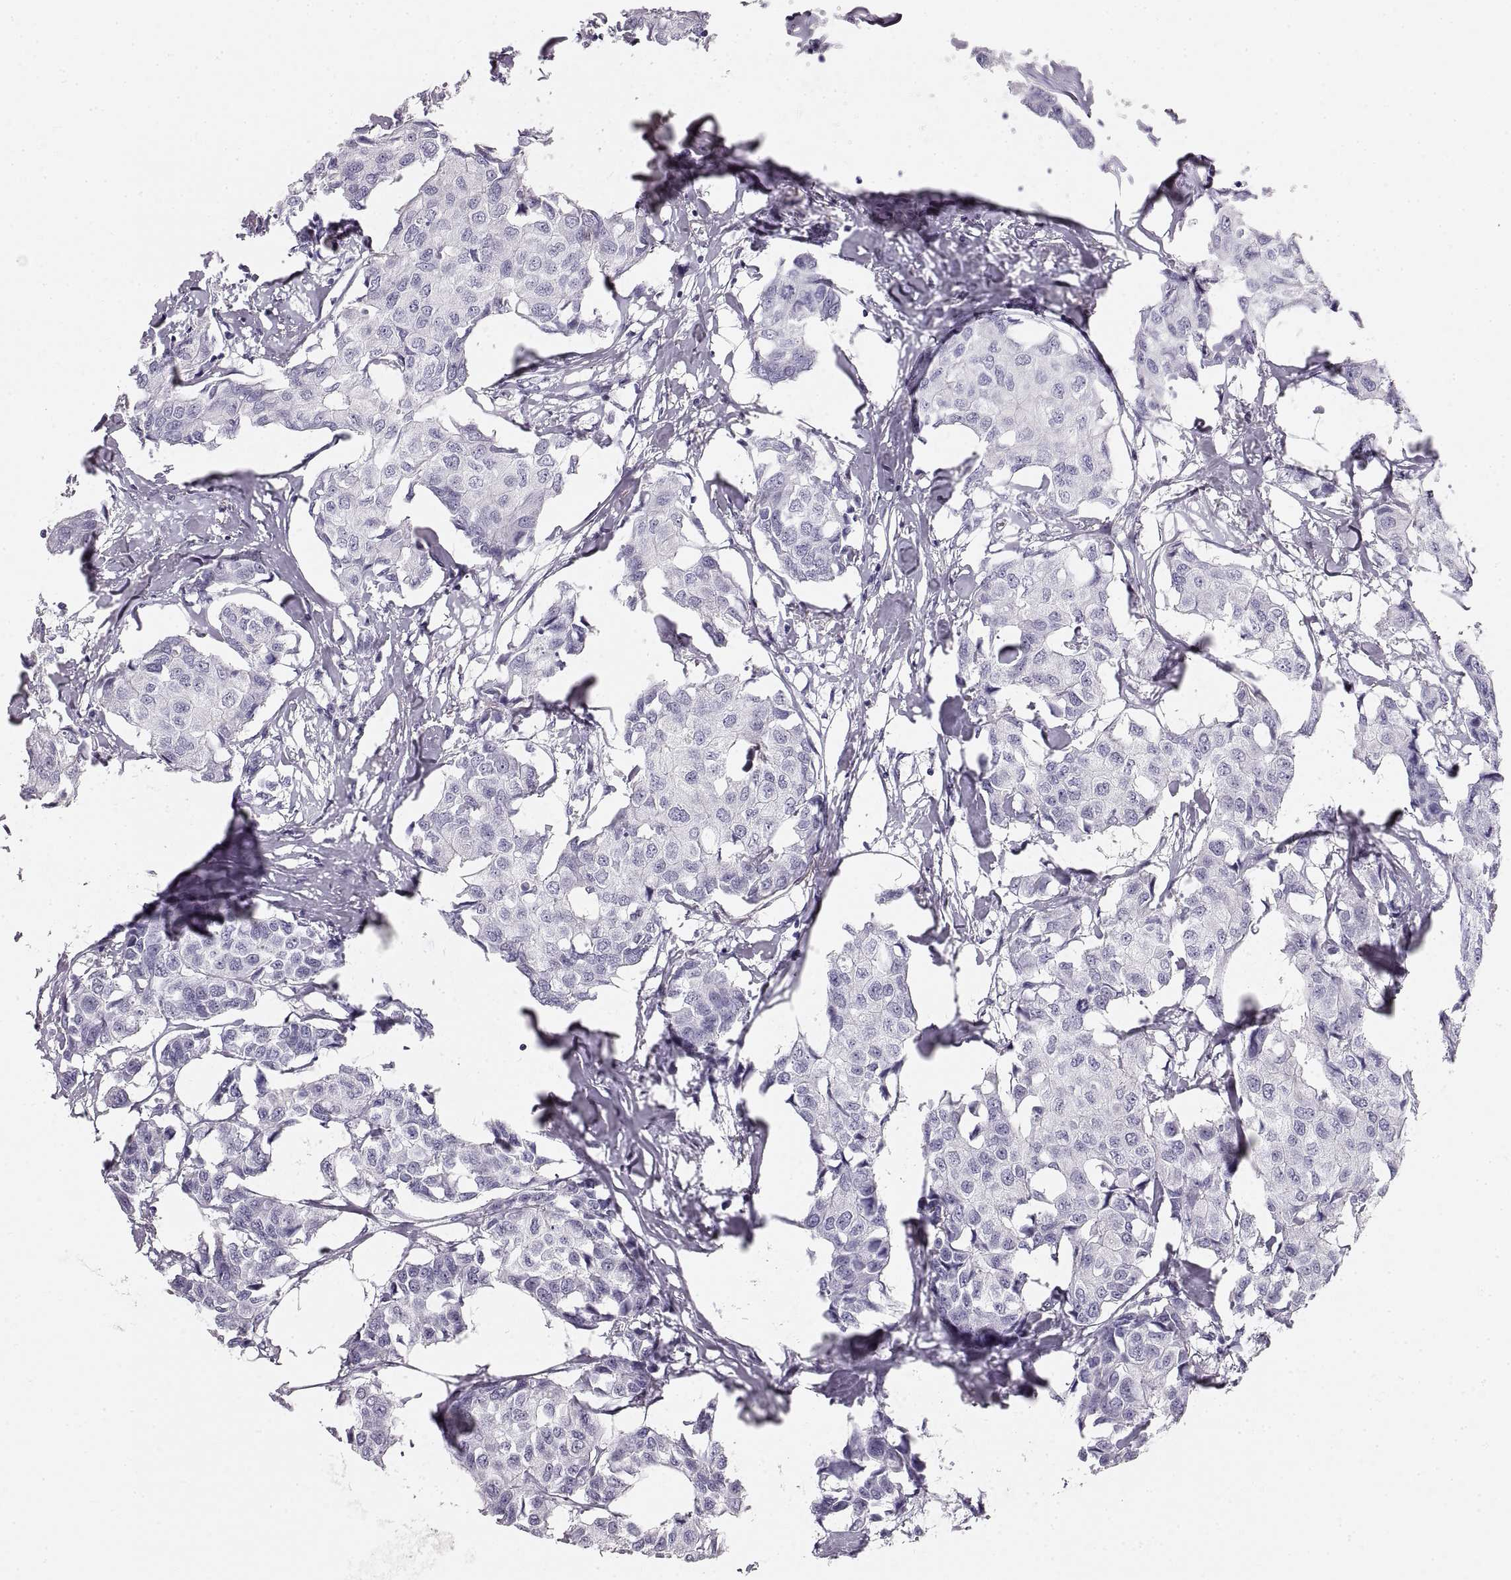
{"staining": {"intensity": "negative", "quantity": "none", "location": "none"}, "tissue": "breast cancer", "cell_type": "Tumor cells", "image_type": "cancer", "snomed": [{"axis": "morphology", "description": "Duct carcinoma"}, {"axis": "topography", "description": "Breast"}], "caption": "Immunohistochemistry (IHC) of human infiltrating ductal carcinoma (breast) demonstrates no expression in tumor cells. Nuclei are stained in blue.", "gene": "CRYAA", "patient": {"sex": "female", "age": 80}}